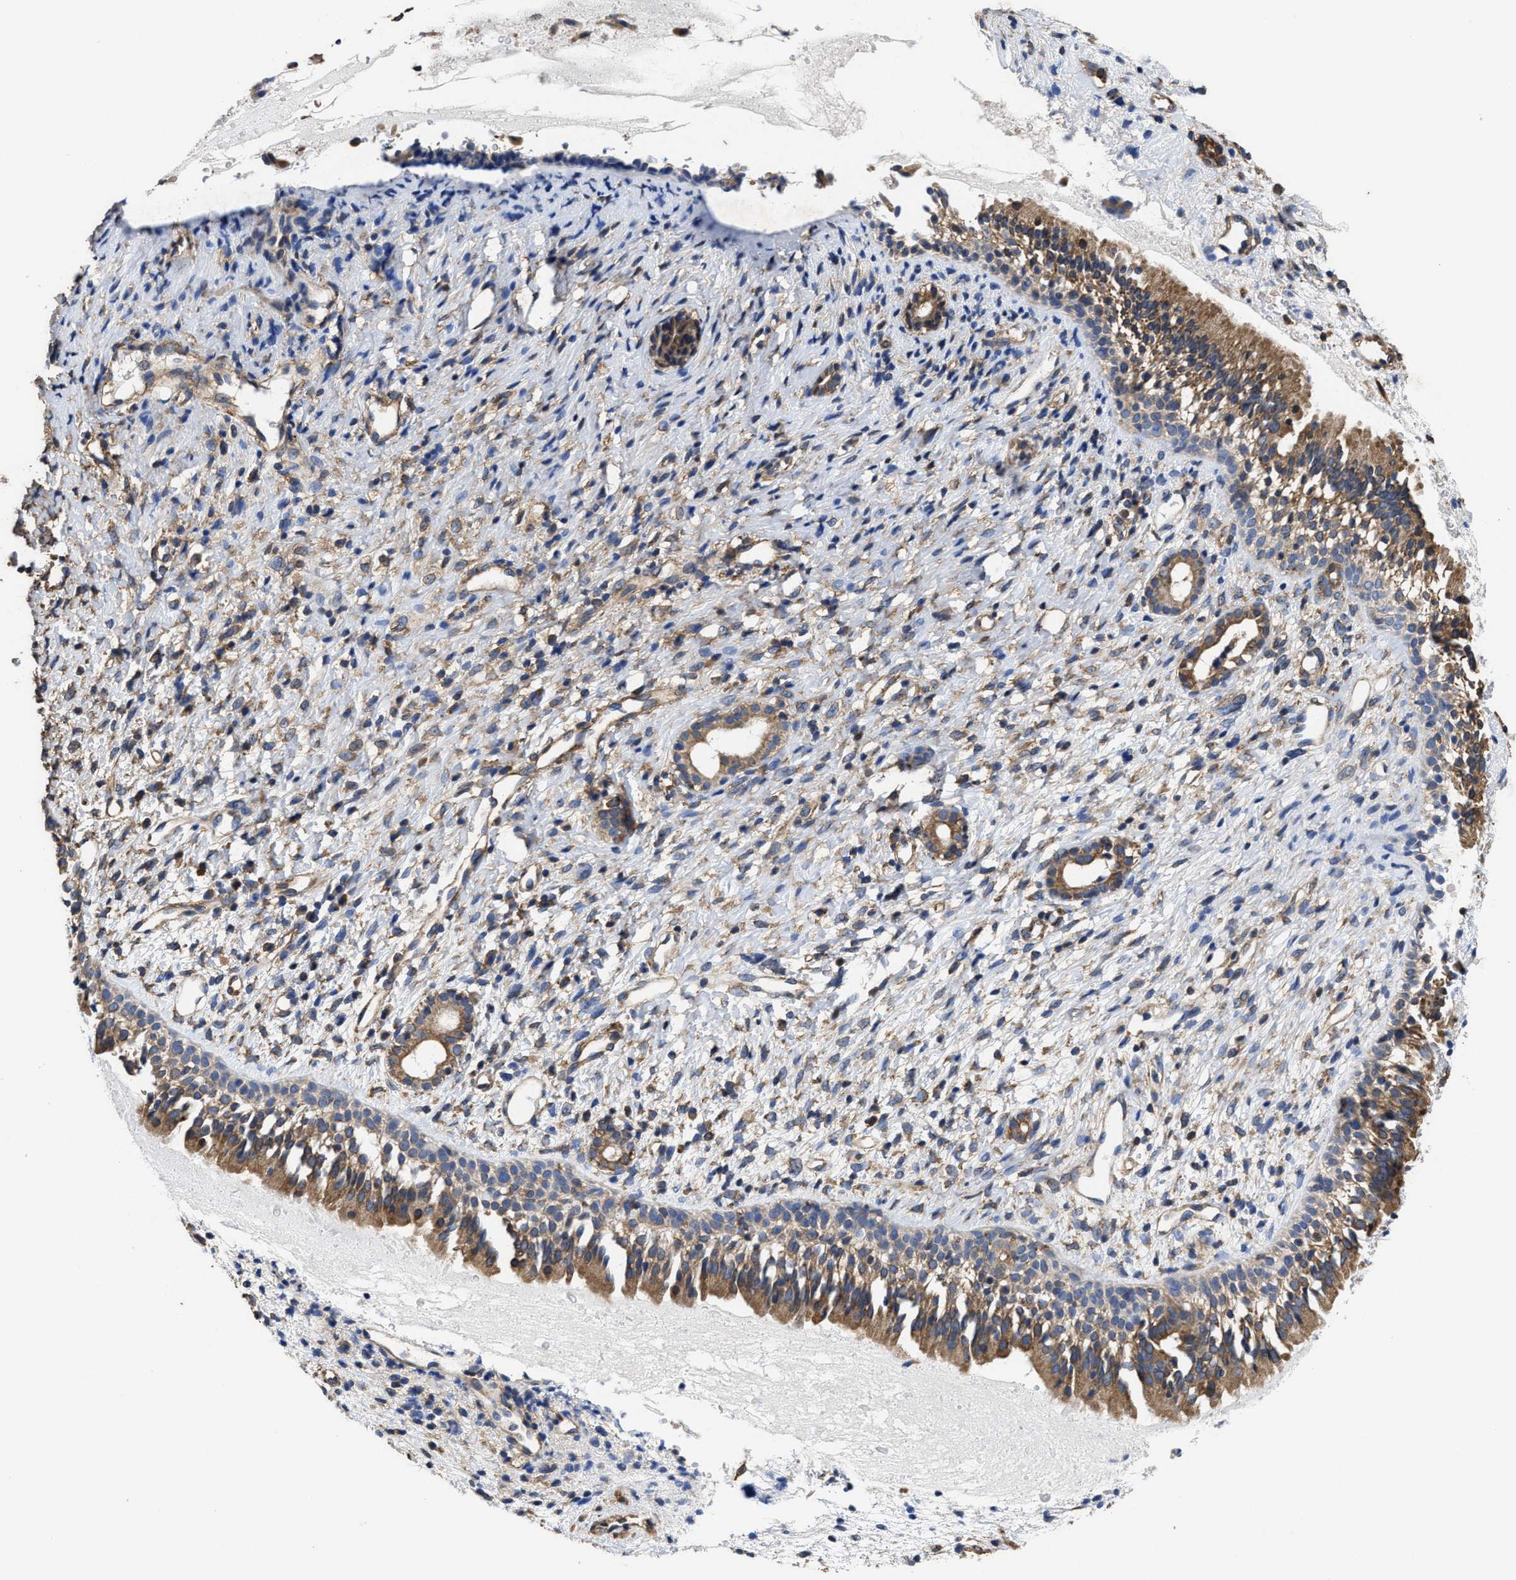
{"staining": {"intensity": "moderate", "quantity": ">75%", "location": "cytoplasmic/membranous"}, "tissue": "nasopharynx", "cell_type": "Respiratory epithelial cells", "image_type": "normal", "snomed": [{"axis": "morphology", "description": "Normal tissue, NOS"}, {"axis": "topography", "description": "Nasopharynx"}], "caption": "Protein staining by immunohistochemistry exhibits moderate cytoplasmic/membranous staining in about >75% of respiratory epithelial cells in unremarkable nasopharynx.", "gene": "SFXN4", "patient": {"sex": "male", "age": 22}}